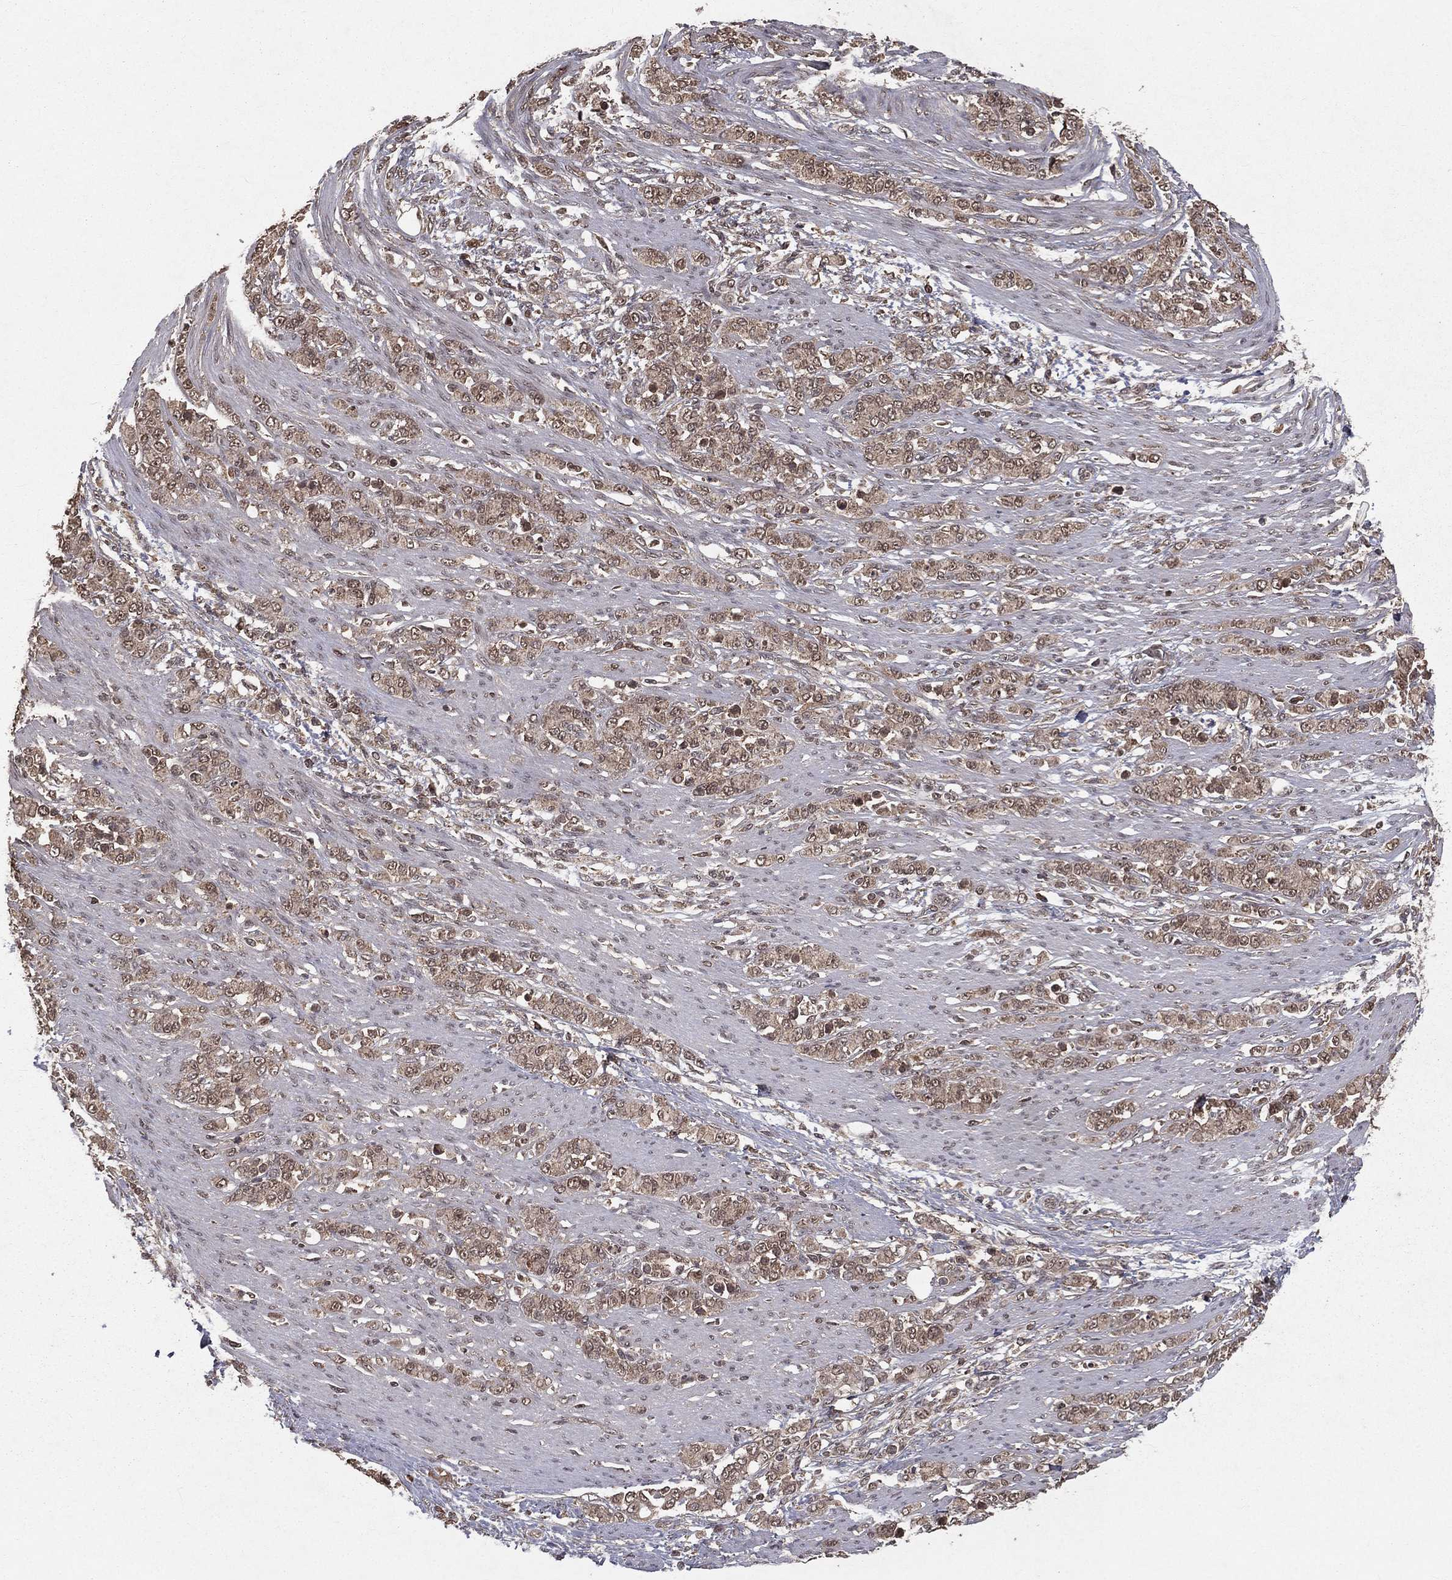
{"staining": {"intensity": "weak", "quantity": ">75%", "location": "cytoplasmic/membranous"}, "tissue": "stomach cancer", "cell_type": "Tumor cells", "image_type": "cancer", "snomed": [{"axis": "morphology", "description": "Normal tissue, NOS"}, {"axis": "morphology", "description": "Adenocarcinoma, NOS"}, {"axis": "topography", "description": "Stomach"}], "caption": "Immunohistochemical staining of stomach cancer demonstrates low levels of weak cytoplasmic/membranous staining in approximately >75% of tumor cells.", "gene": "ZDHHC15", "patient": {"sex": "female", "age": 79}}